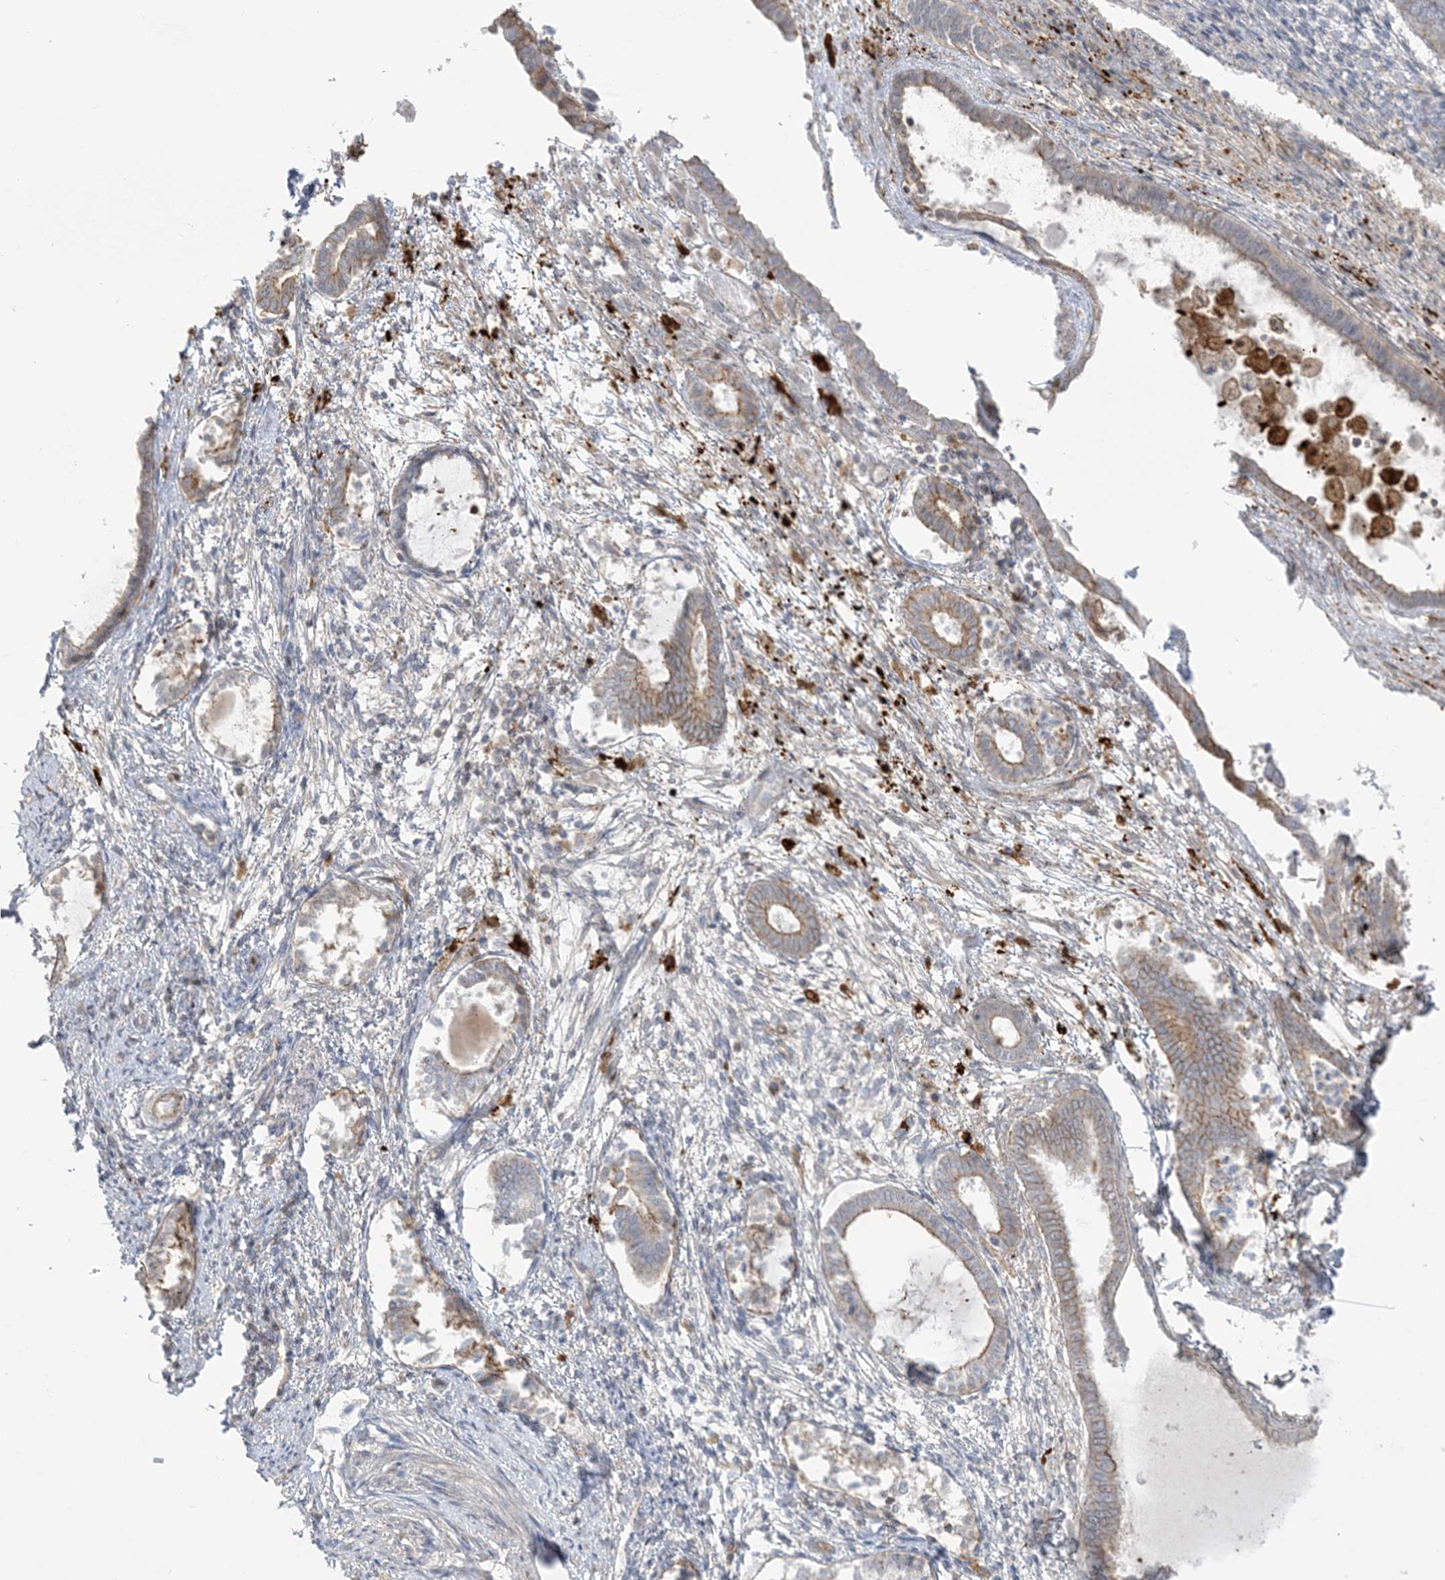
{"staining": {"intensity": "negative", "quantity": "none", "location": "none"}, "tissue": "endometrium", "cell_type": "Cells in endometrial stroma", "image_type": "normal", "snomed": [{"axis": "morphology", "description": "Normal tissue, NOS"}, {"axis": "topography", "description": "Endometrium"}], "caption": "Human endometrium stained for a protein using immunohistochemistry exhibits no staining in cells in endometrial stroma.", "gene": "ICMT", "patient": {"sex": "female", "age": 56}}